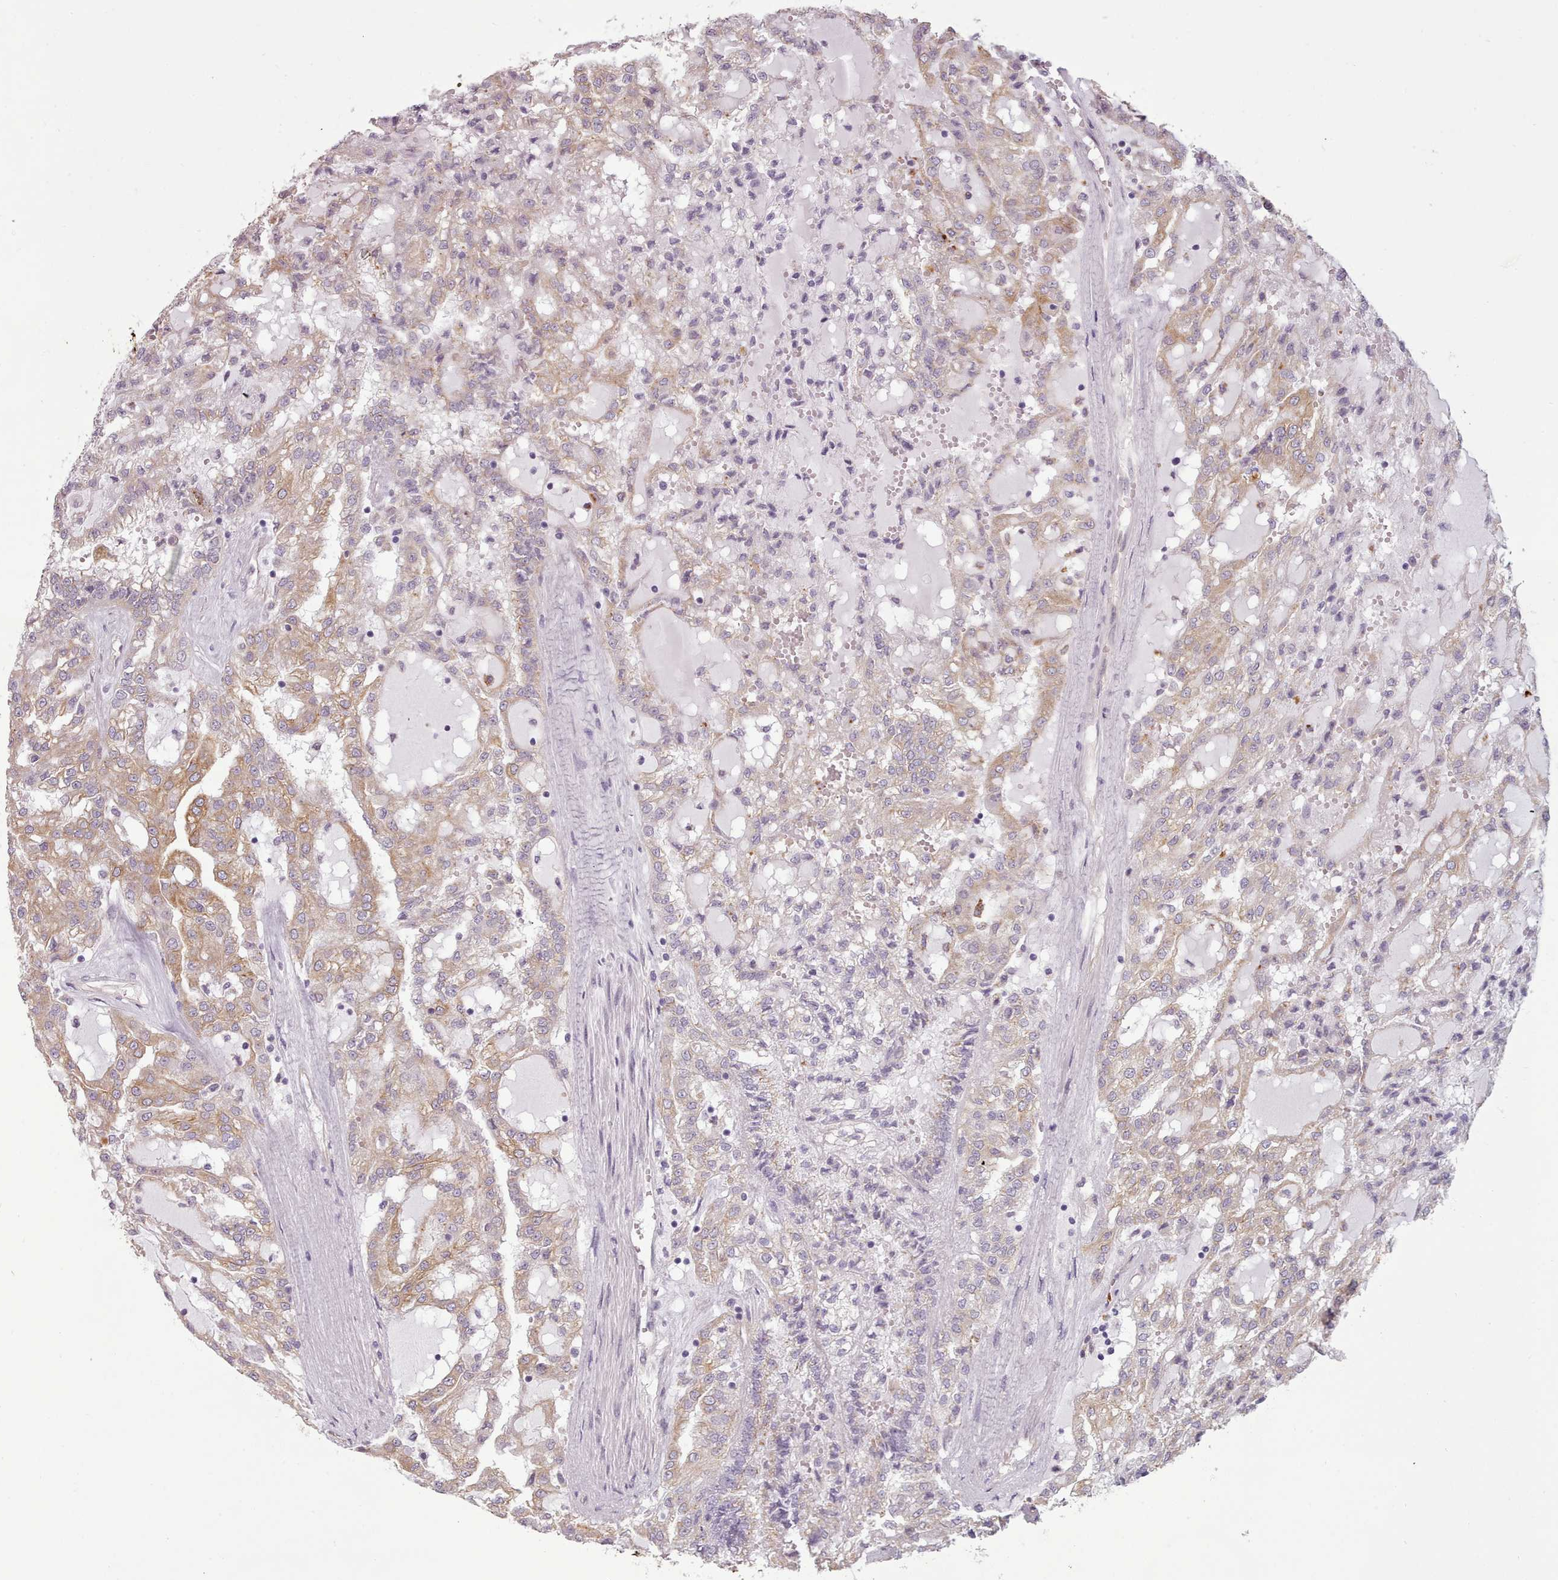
{"staining": {"intensity": "weak", "quantity": "25%-75%", "location": "cytoplasmic/membranous"}, "tissue": "renal cancer", "cell_type": "Tumor cells", "image_type": "cancer", "snomed": [{"axis": "morphology", "description": "Adenocarcinoma, NOS"}, {"axis": "topography", "description": "Kidney"}], "caption": "This is an image of IHC staining of renal adenocarcinoma, which shows weak staining in the cytoplasmic/membranous of tumor cells.", "gene": "PLD4", "patient": {"sex": "male", "age": 63}}